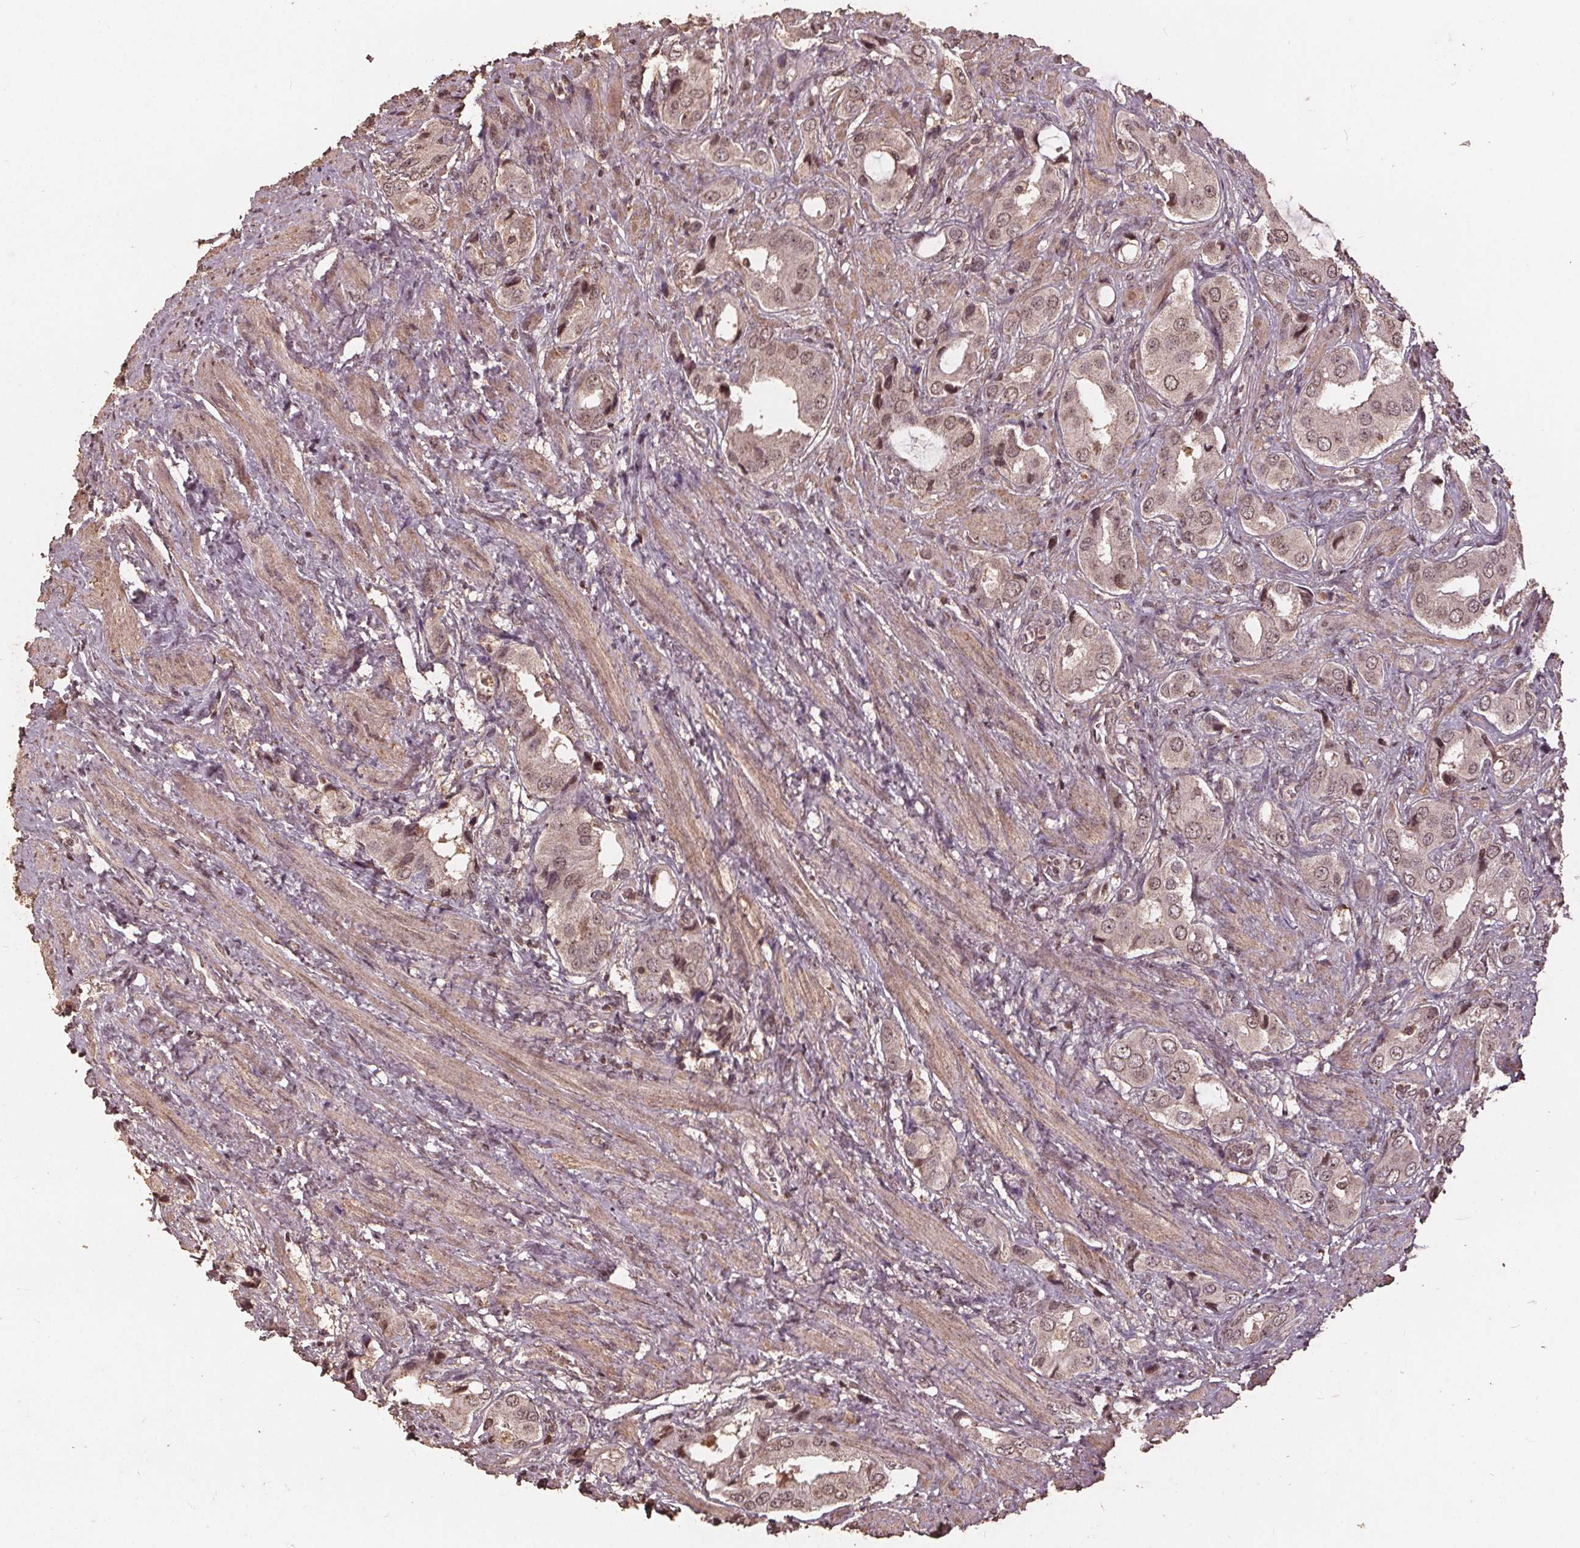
{"staining": {"intensity": "weak", "quantity": ">75%", "location": "nuclear"}, "tissue": "prostate cancer", "cell_type": "Tumor cells", "image_type": "cancer", "snomed": [{"axis": "morphology", "description": "Adenocarcinoma, NOS"}, {"axis": "topography", "description": "Prostate"}], "caption": "IHC photomicrograph of human prostate cancer stained for a protein (brown), which reveals low levels of weak nuclear expression in about >75% of tumor cells.", "gene": "DSG3", "patient": {"sex": "male", "age": 63}}